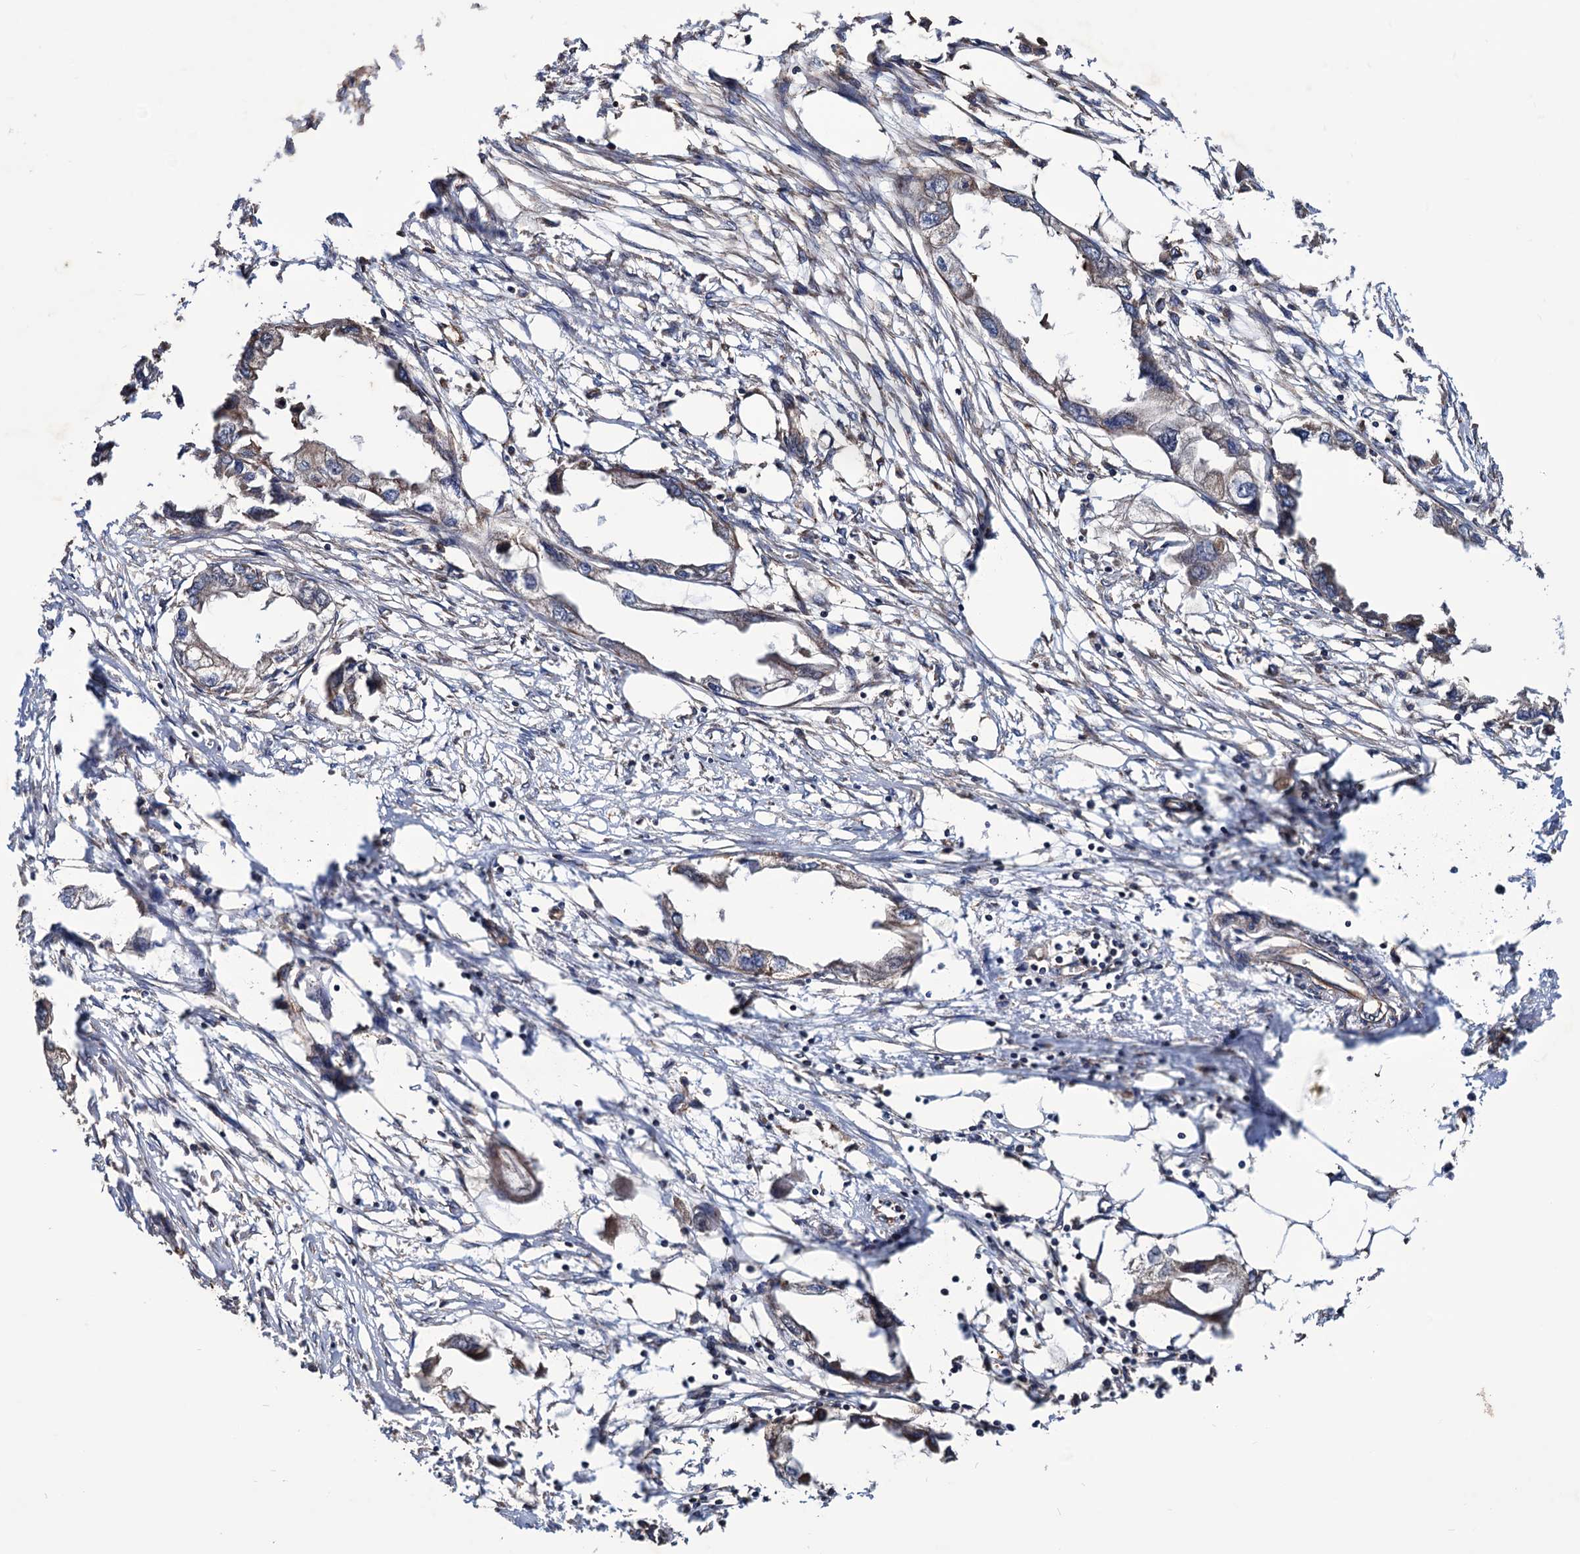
{"staining": {"intensity": "weak", "quantity": "<25%", "location": "cytoplasmic/membranous"}, "tissue": "endometrial cancer", "cell_type": "Tumor cells", "image_type": "cancer", "snomed": [{"axis": "morphology", "description": "Adenocarcinoma, NOS"}, {"axis": "morphology", "description": "Adenocarcinoma, metastatic, NOS"}, {"axis": "topography", "description": "Adipose tissue"}, {"axis": "topography", "description": "Endometrium"}], "caption": "High magnification brightfield microscopy of adenocarcinoma (endometrial) stained with DAB (3,3'-diaminobenzidine) (brown) and counterstained with hematoxylin (blue): tumor cells show no significant positivity.", "gene": "MRPL42", "patient": {"sex": "female", "age": 67}}